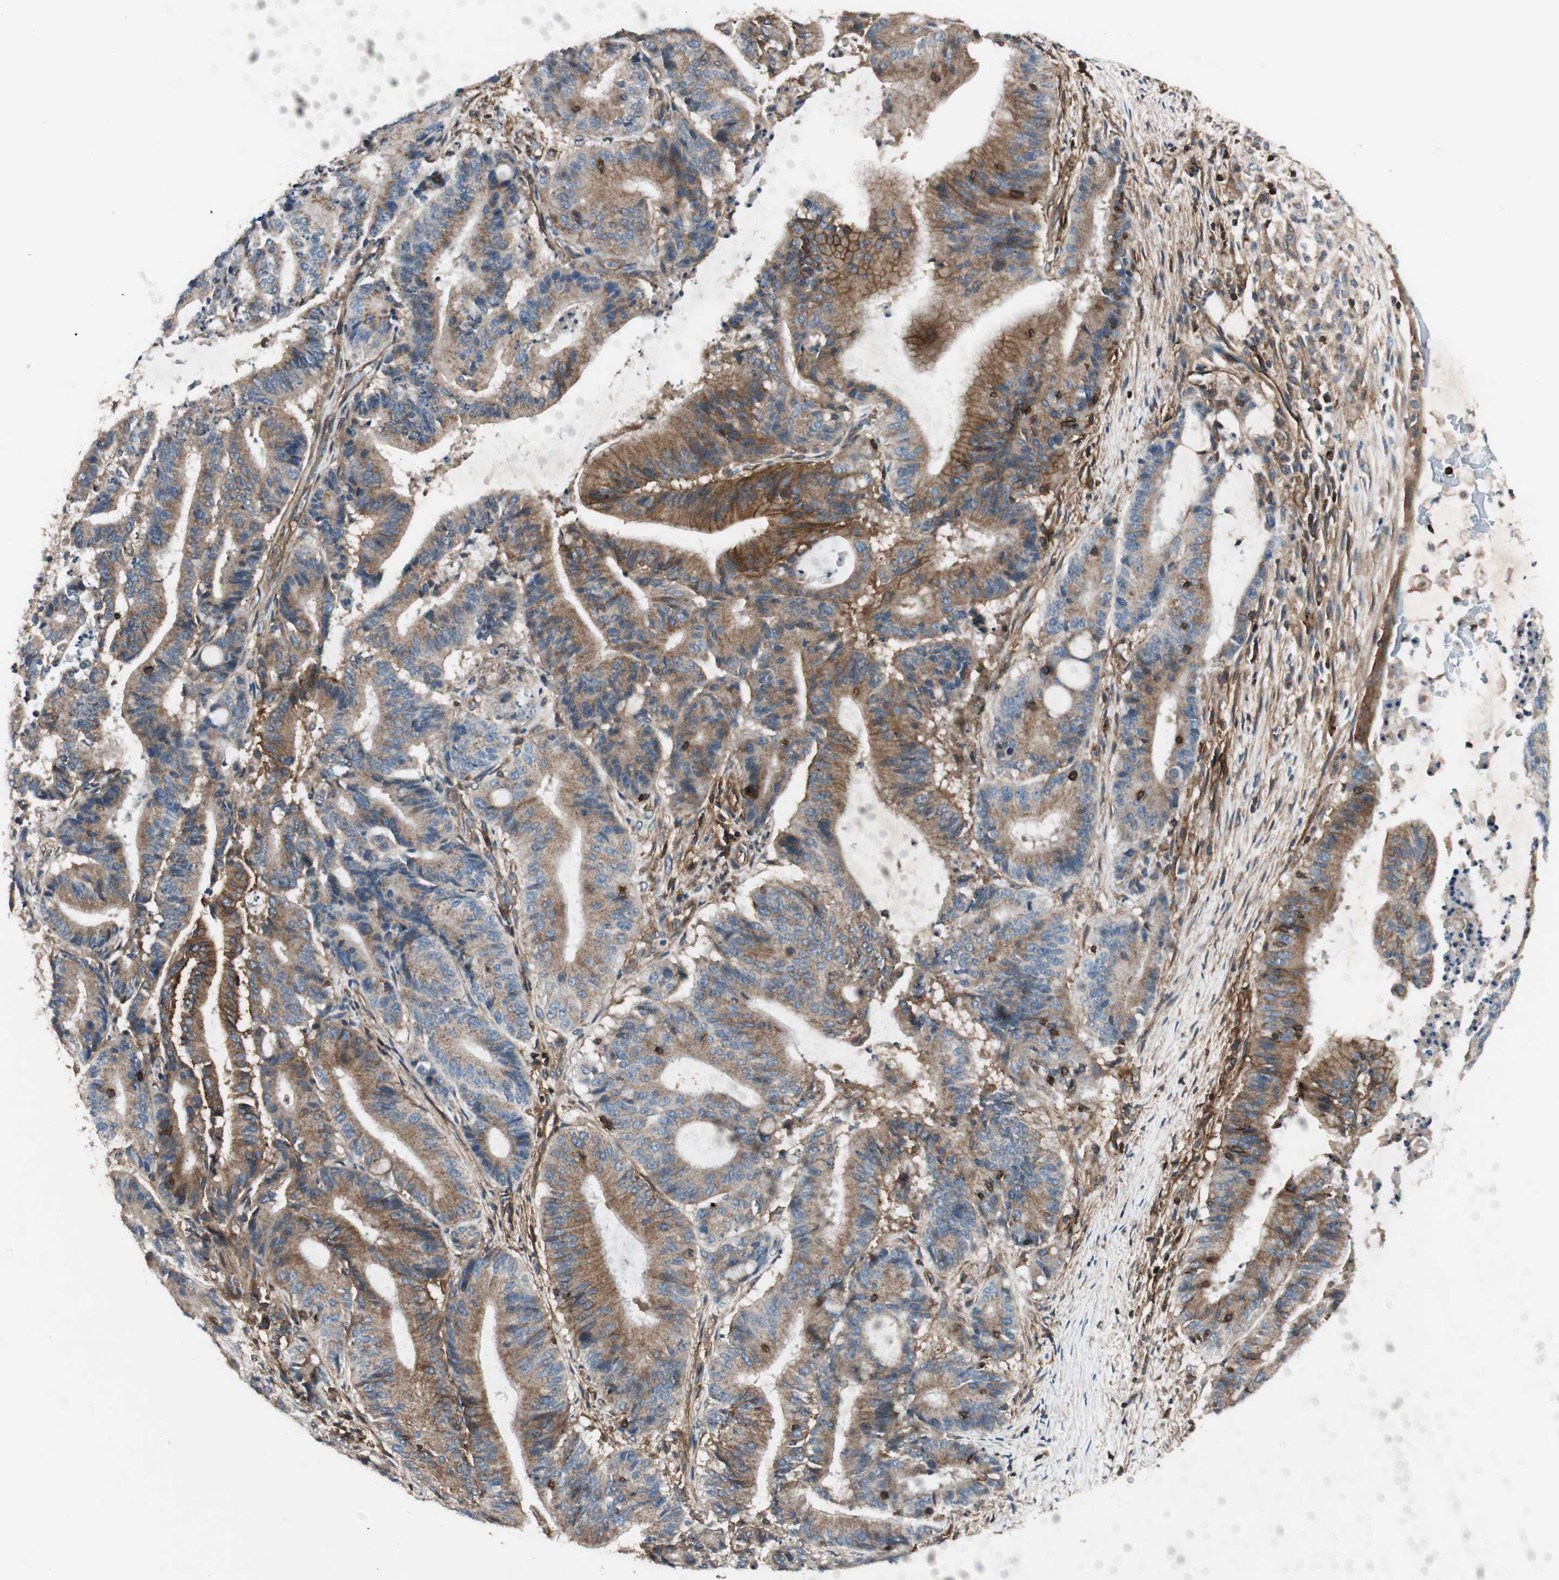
{"staining": {"intensity": "moderate", "quantity": ">75%", "location": "cytoplasmic/membranous"}, "tissue": "liver cancer", "cell_type": "Tumor cells", "image_type": "cancer", "snomed": [{"axis": "morphology", "description": "Cholangiocarcinoma"}, {"axis": "topography", "description": "Liver"}], "caption": "DAB immunohistochemical staining of liver cancer exhibits moderate cytoplasmic/membranous protein expression in about >75% of tumor cells.", "gene": "BTN3A3", "patient": {"sex": "female", "age": 73}}